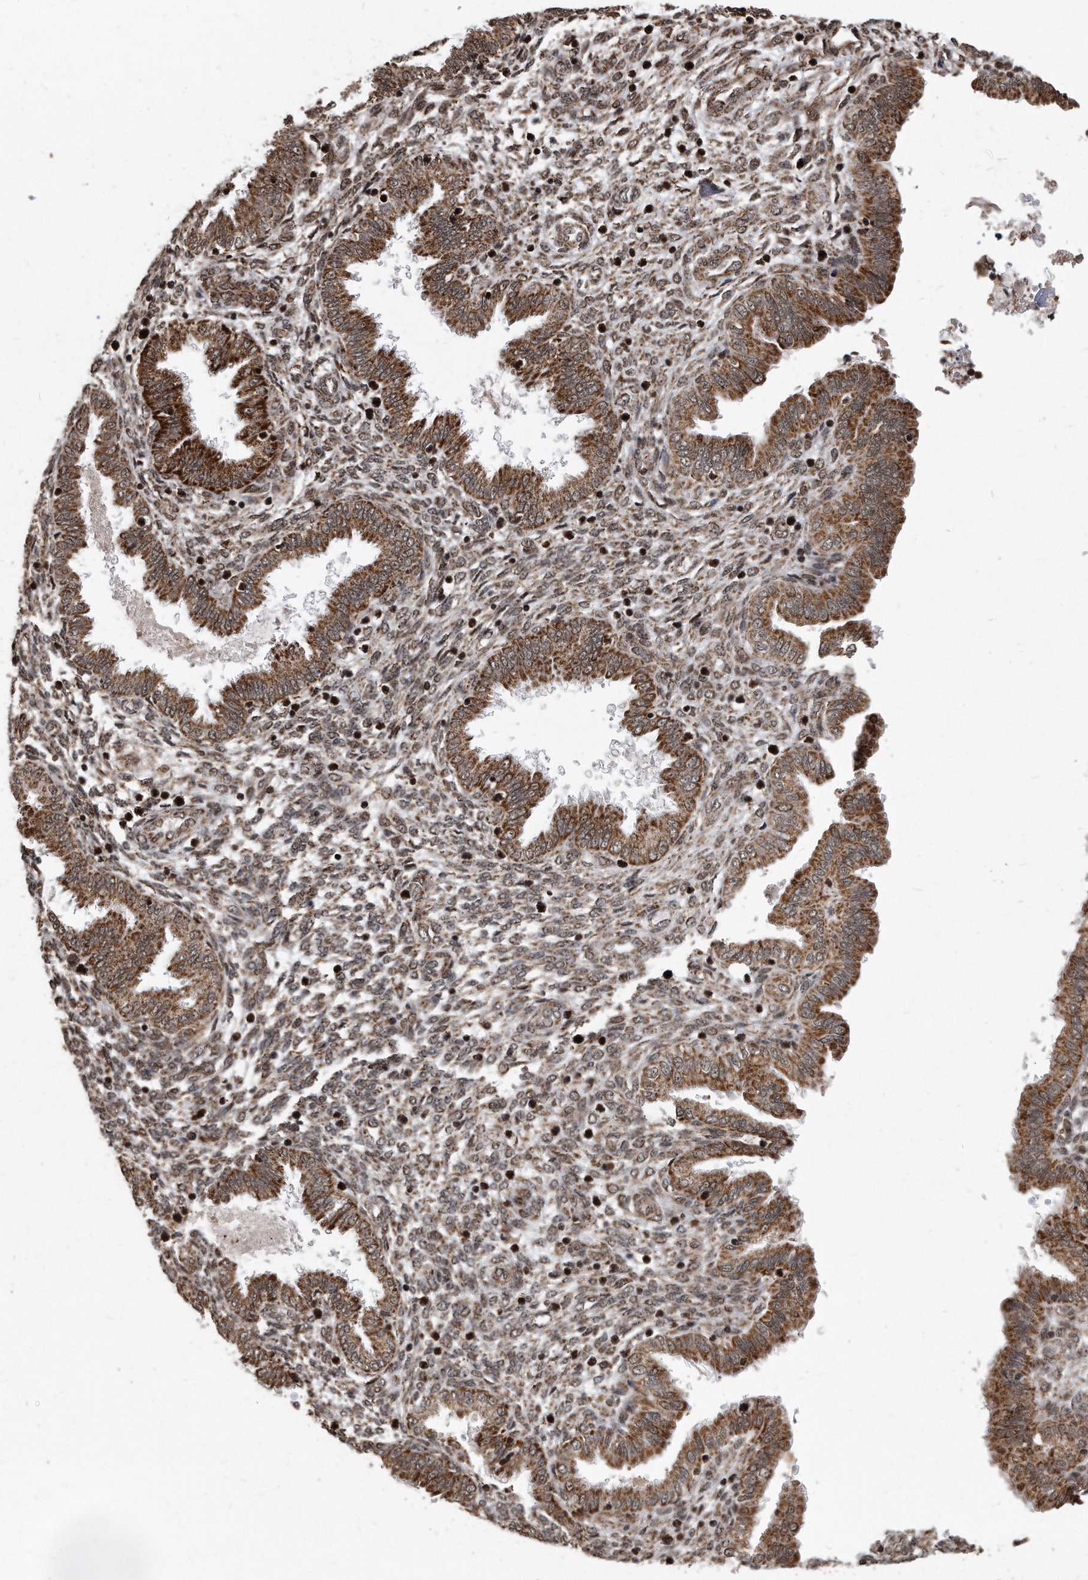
{"staining": {"intensity": "moderate", "quantity": "25%-75%", "location": "cytoplasmic/membranous,nuclear"}, "tissue": "endometrium", "cell_type": "Cells in endometrial stroma", "image_type": "normal", "snomed": [{"axis": "morphology", "description": "Normal tissue, NOS"}, {"axis": "topography", "description": "Endometrium"}], "caption": "Immunohistochemical staining of normal human endometrium shows medium levels of moderate cytoplasmic/membranous,nuclear staining in about 25%-75% of cells in endometrial stroma. The staining was performed using DAB (3,3'-diaminobenzidine), with brown indicating positive protein expression. Nuclei are stained blue with hematoxylin.", "gene": "DUSP22", "patient": {"sex": "female", "age": 33}}